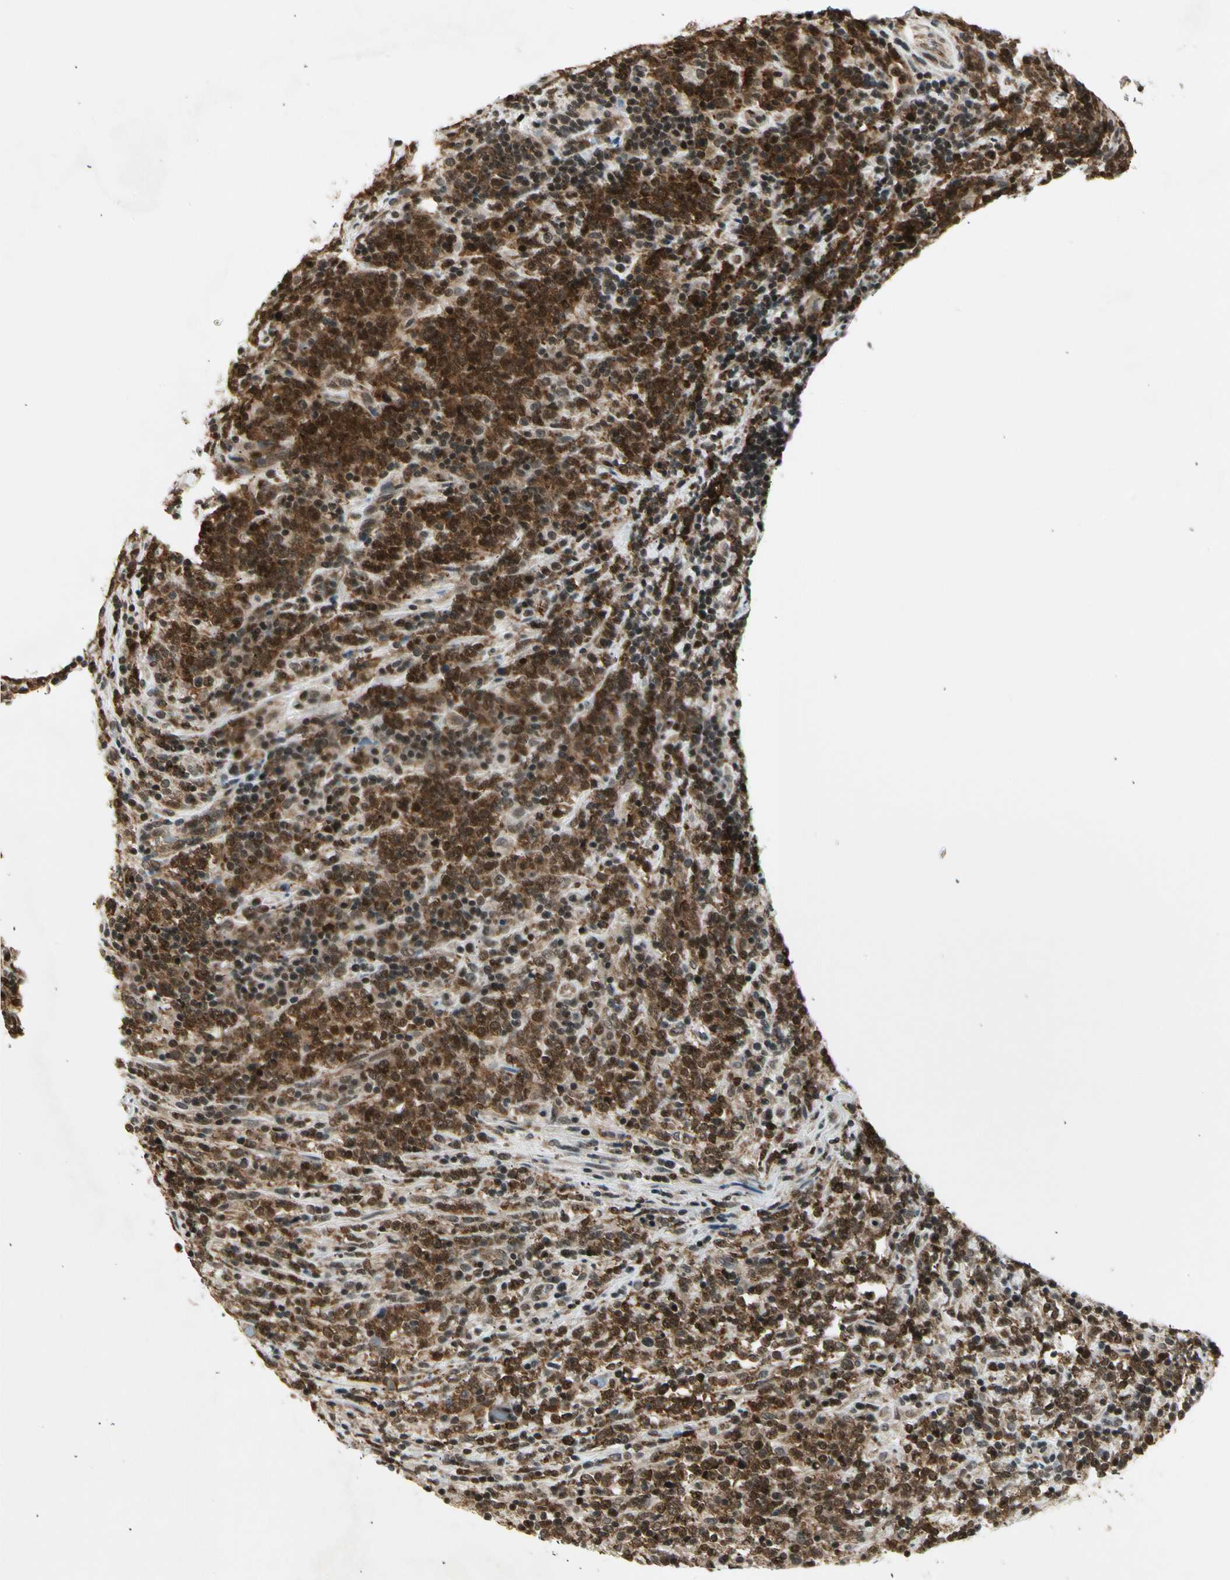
{"staining": {"intensity": "strong", "quantity": ">75%", "location": "cytoplasmic/membranous,nuclear"}, "tissue": "lymphoma", "cell_type": "Tumor cells", "image_type": "cancer", "snomed": [{"axis": "morphology", "description": "Malignant lymphoma, non-Hodgkin's type, High grade"}, {"axis": "topography", "description": "Soft tissue"}], "caption": "This micrograph exhibits IHC staining of malignant lymphoma, non-Hodgkin's type (high-grade), with high strong cytoplasmic/membranous and nuclear expression in approximately >75% of tumor cells.", "gene": "SMN2", "patient": {"sex": "male", "age": 18}}